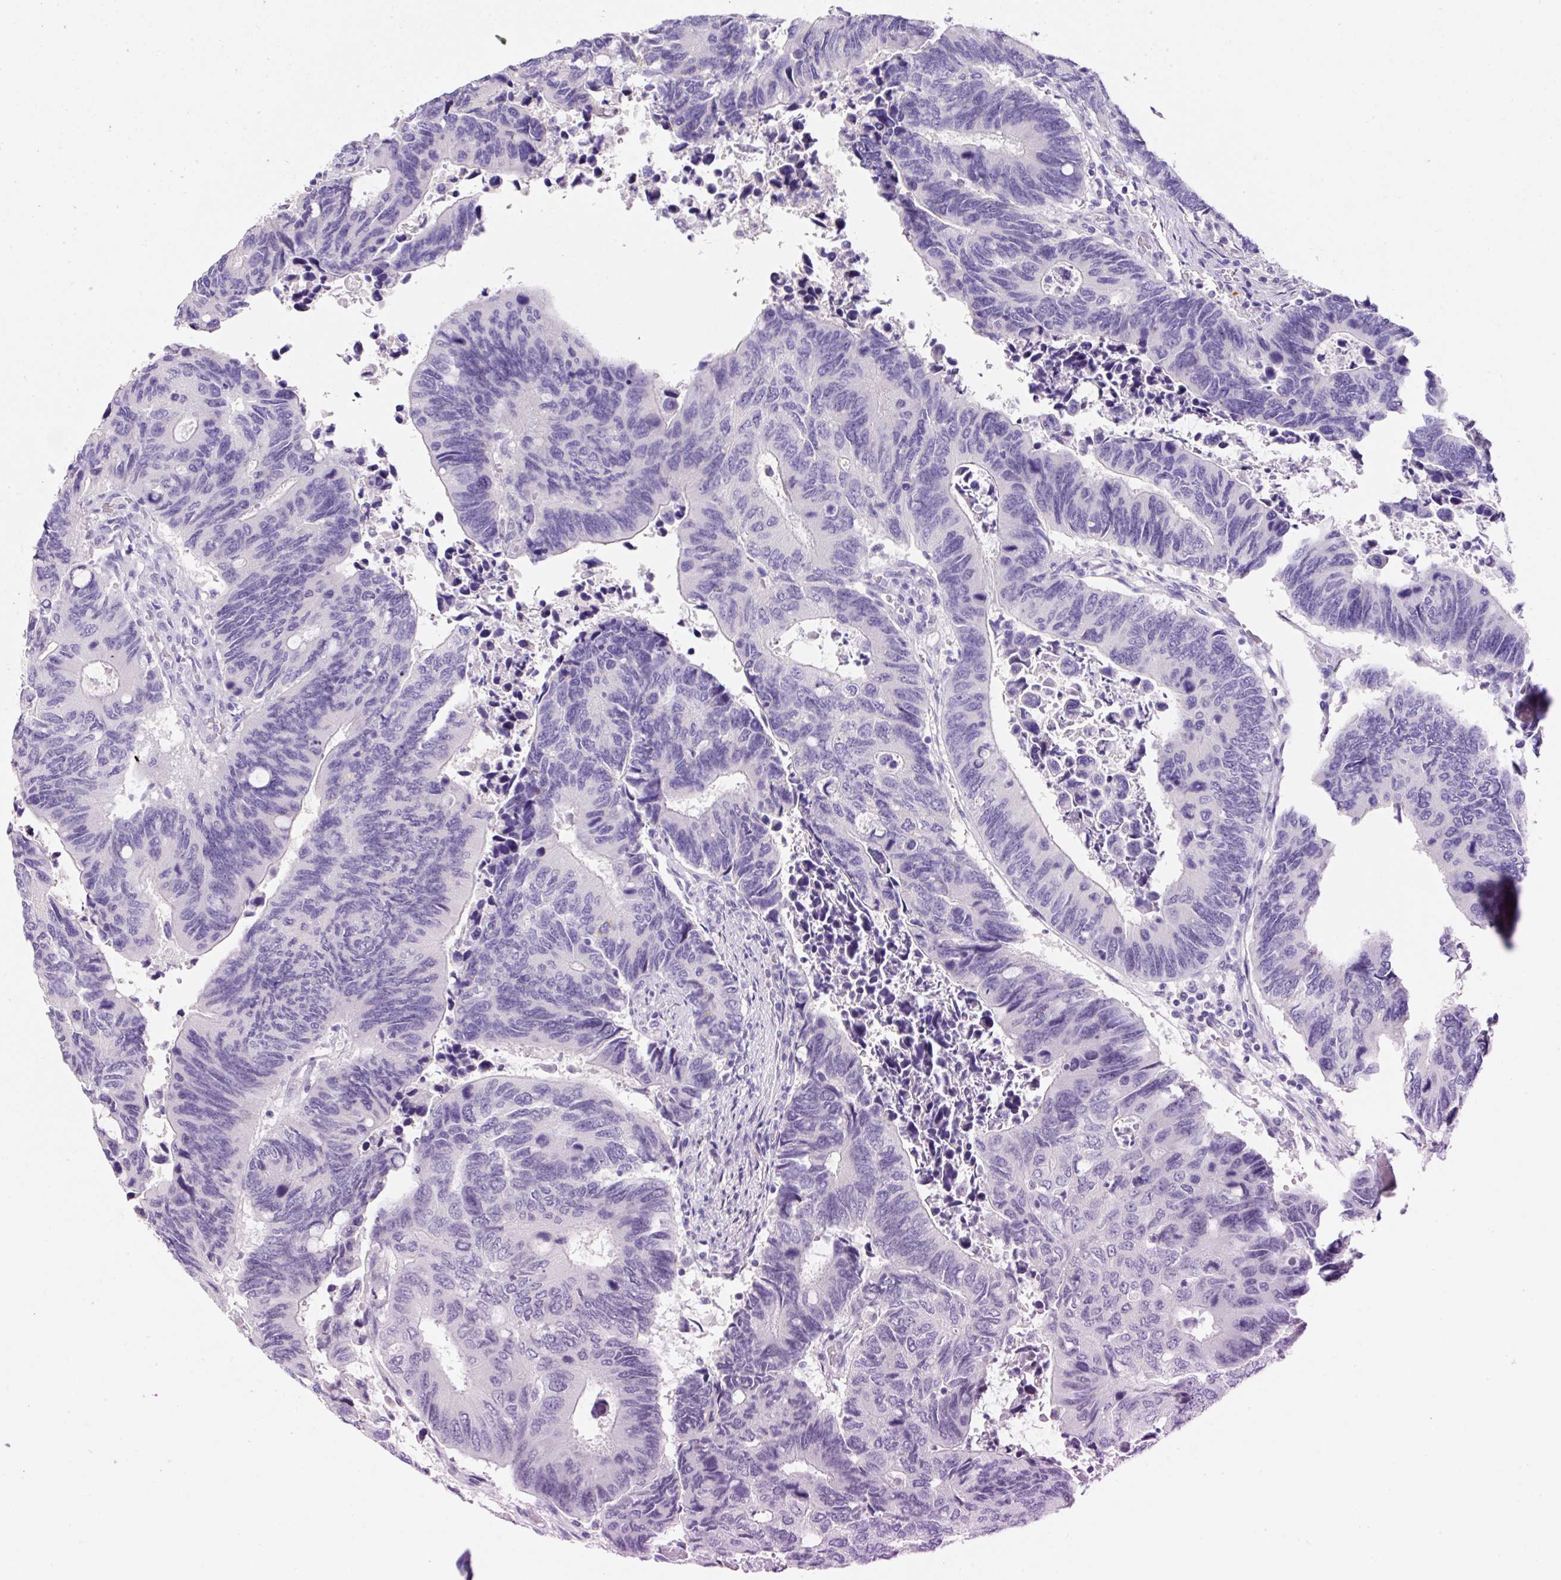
{"staining": {"intensity": "negative", "quantity": "none", "location": "none"}, "tissue": "colorectal cancer", "cell_type": "Tumor cells", "image_type": "cancer", "snomed": [{"axis": "morphology", "description": "Adenocarcinoma, NOS"}, {"axis": "topography", "description": "Colon"}], "caption": "Immunohistochemical staining of colorectal adenocarcinoma demonstrates no significant expression in tumor cells.", "gene": "SYP", "patient": {"sex": "male", "age": 87}}